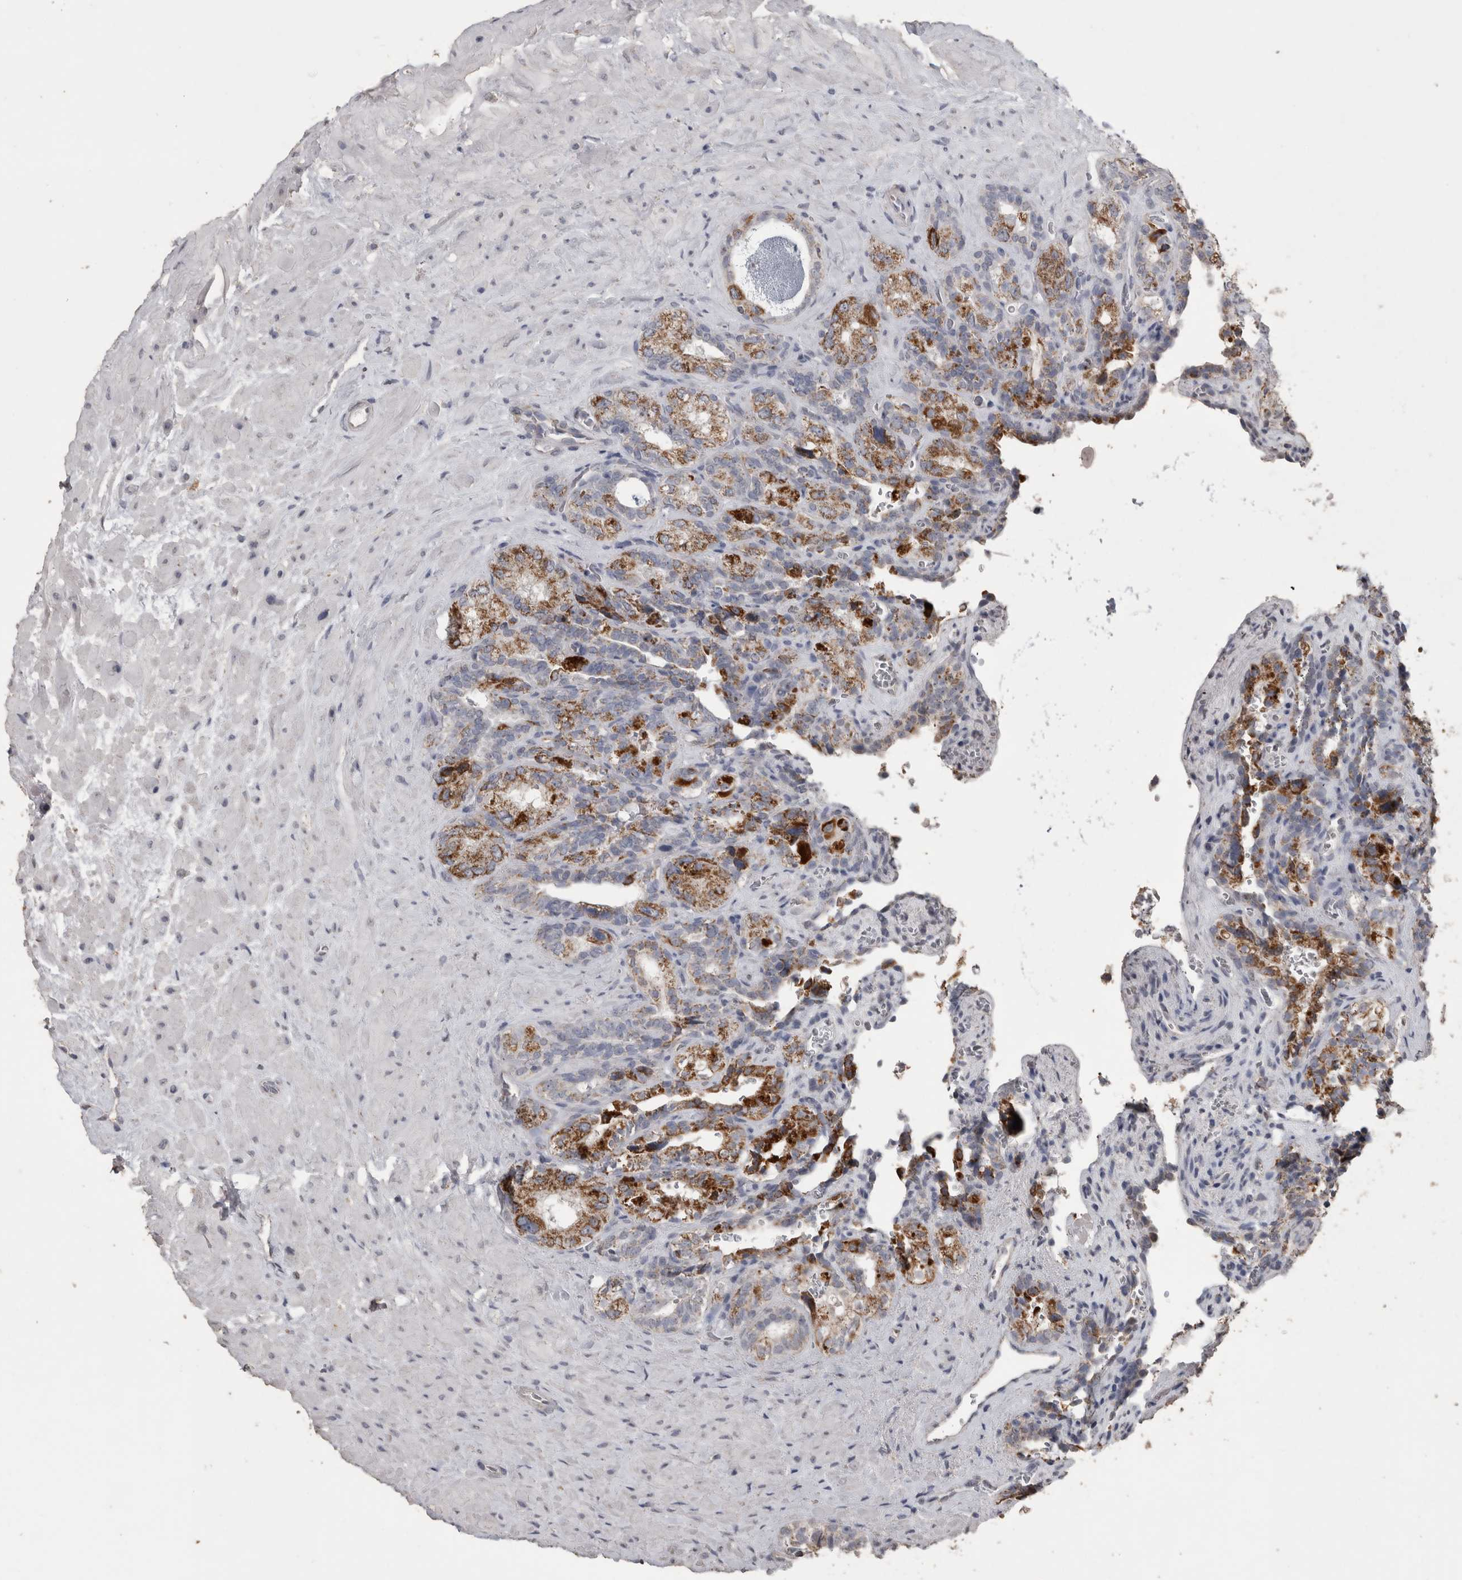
{"staining": {"intensity": "moderate", "quantity": ">75%", "location": "cytoplasmic/membranous"}, "tissue": "seminal vesicle", "cell_type": "Glandular cells", "image_type": "normal", "snomed": [{"axis": "morphology", "description": "Normal tissue, NOS"}, {"axis": "topography", "description": "Prostate"}, {"axis": "topography", "description": "Seminal veicle"}], "caption": "Protein staining of benign seminal vesicle displays moderate cytoplasmic/membranous staining in approximately >75% of glandular cells. The staining was performed using DAB to visualize the protein expression in brown, while the nuclei were stained in blue with hematoxylin (Magnification: 20x).", "gene": "ACADM", "patient": {"sex": "male", "age": 67}}